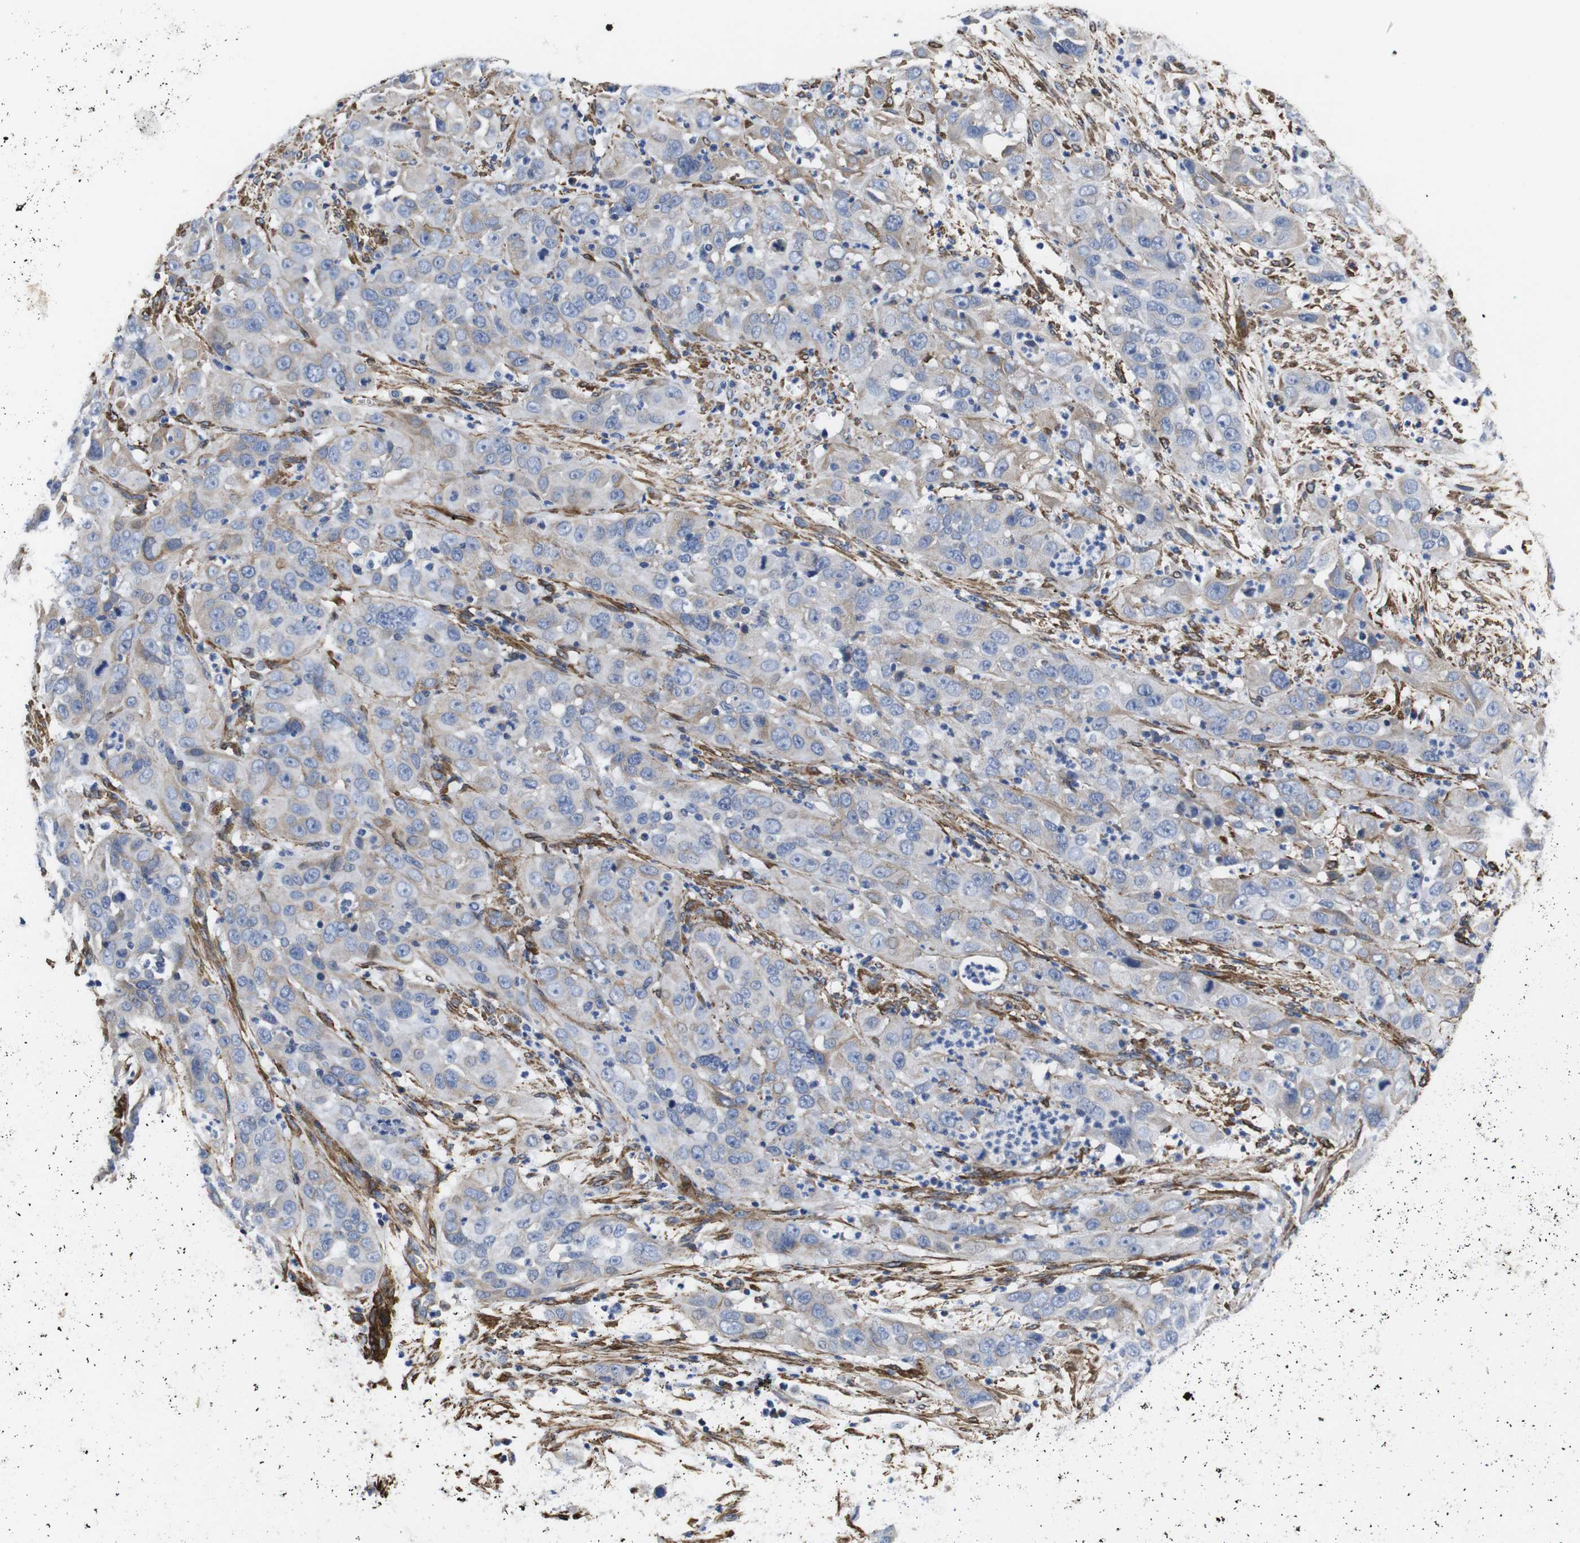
{"staining": {"intensity": "moderate", "quantity": "25%-75%", "location": "cytoplasmic/membranous"}, "tissue": "cervical cancer", "cell_type": "Tumor cells", "image_type": "cancer", "snomed": [{"axis": "morphology", "description": "Squamous cell carcinoma, NOS"}, {"axis": "topography", "description": "Cervix"}], "caption": "Approximately 25%-75% of tumor cells in human cervical cancer display moderate cytoplasmic/membranous protein expression as visualized by brown immunohistochemical staining.", "gene": "WNT10A", "patient": {"sex": "female", "age": 32}}